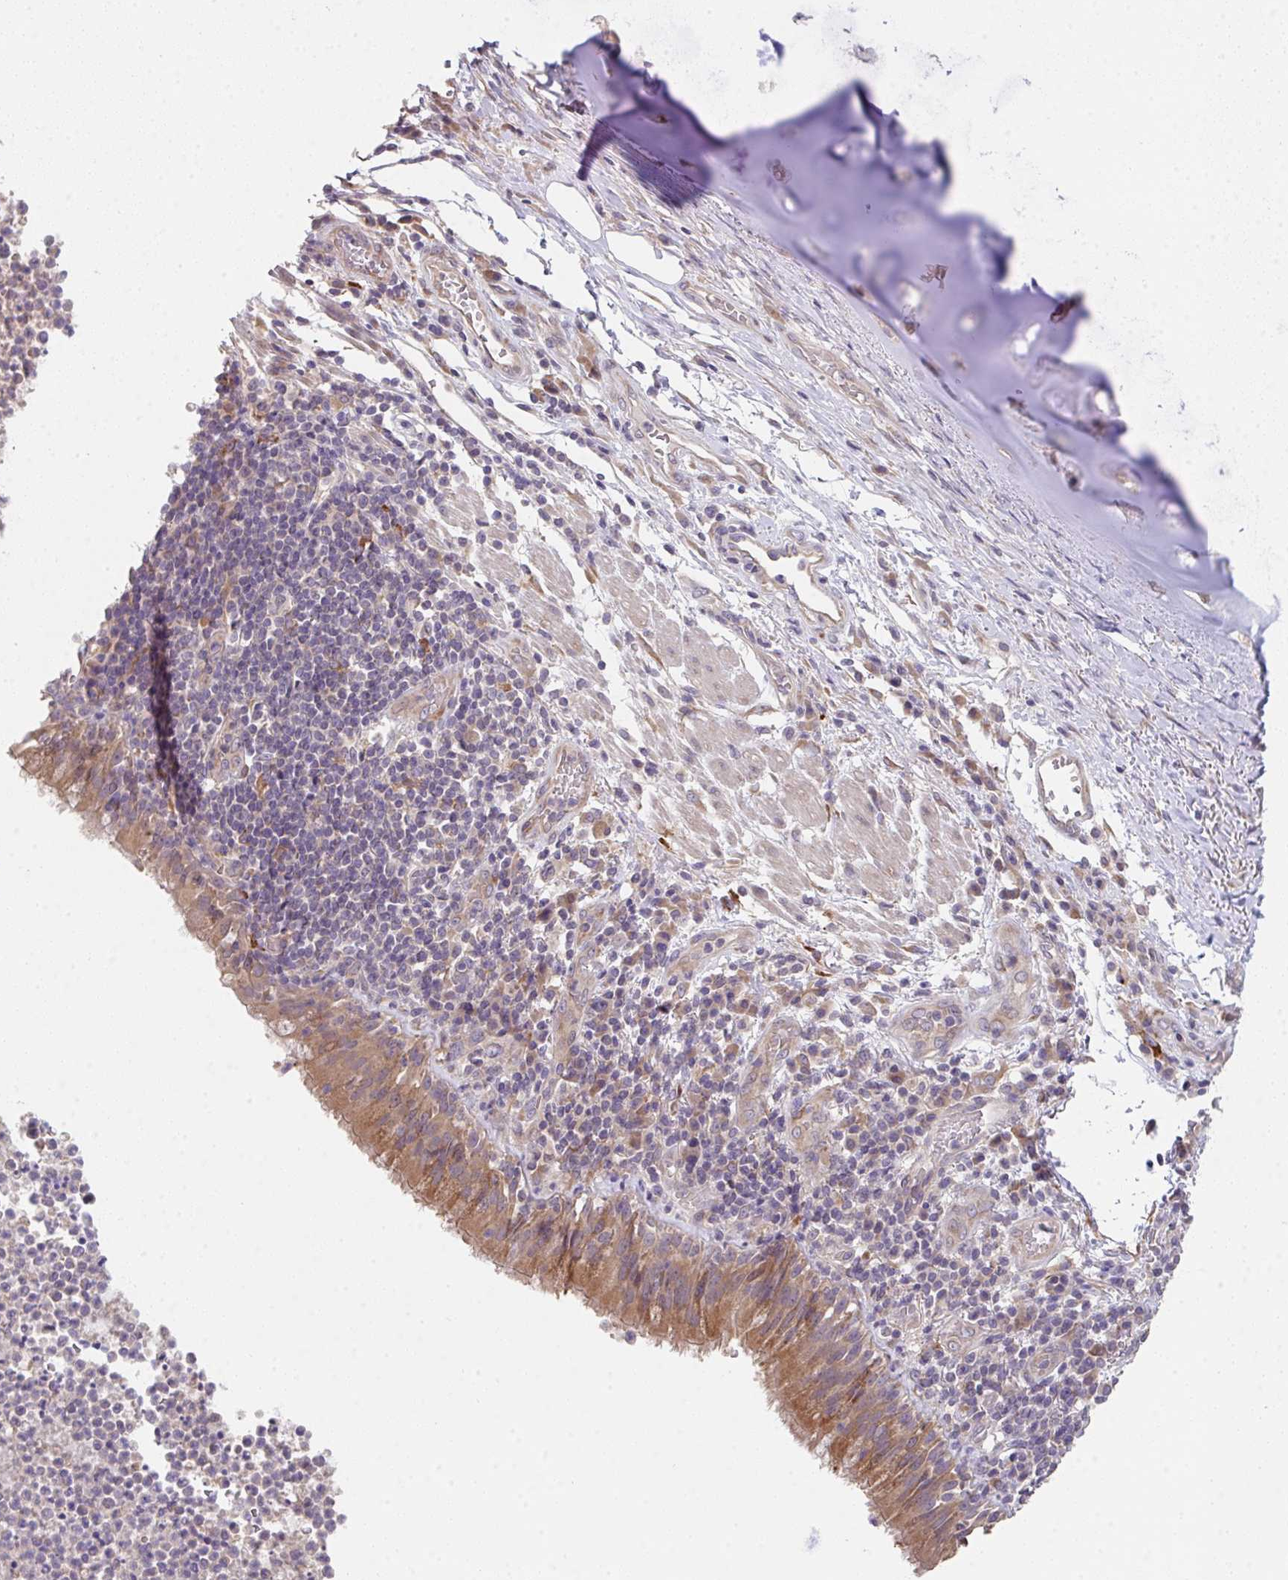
{"staining": {"intensity": "moderate", "quantity": ">75%", "location": "cytoplasmic/membranous"}, "tissue": "bronchus", "cell_type": "Respiratory epithelial cells", "image_type": "normal", "snomed": [{"axis": "morphology", "description": "Normal tissue, NOS"}, {"axis": "topography", "description": "Cartilage tissue"}, {"axis": "topography", "description": "Bronchus"}], "caption": "This image displays IHC staining of benign bronchus, with medium moderate cytoplasmic/membranous expression in about >75% of respiratory epithelial cells.", "gene": "TSPAN31", "patient": {"sex": "male", "age": 56}}